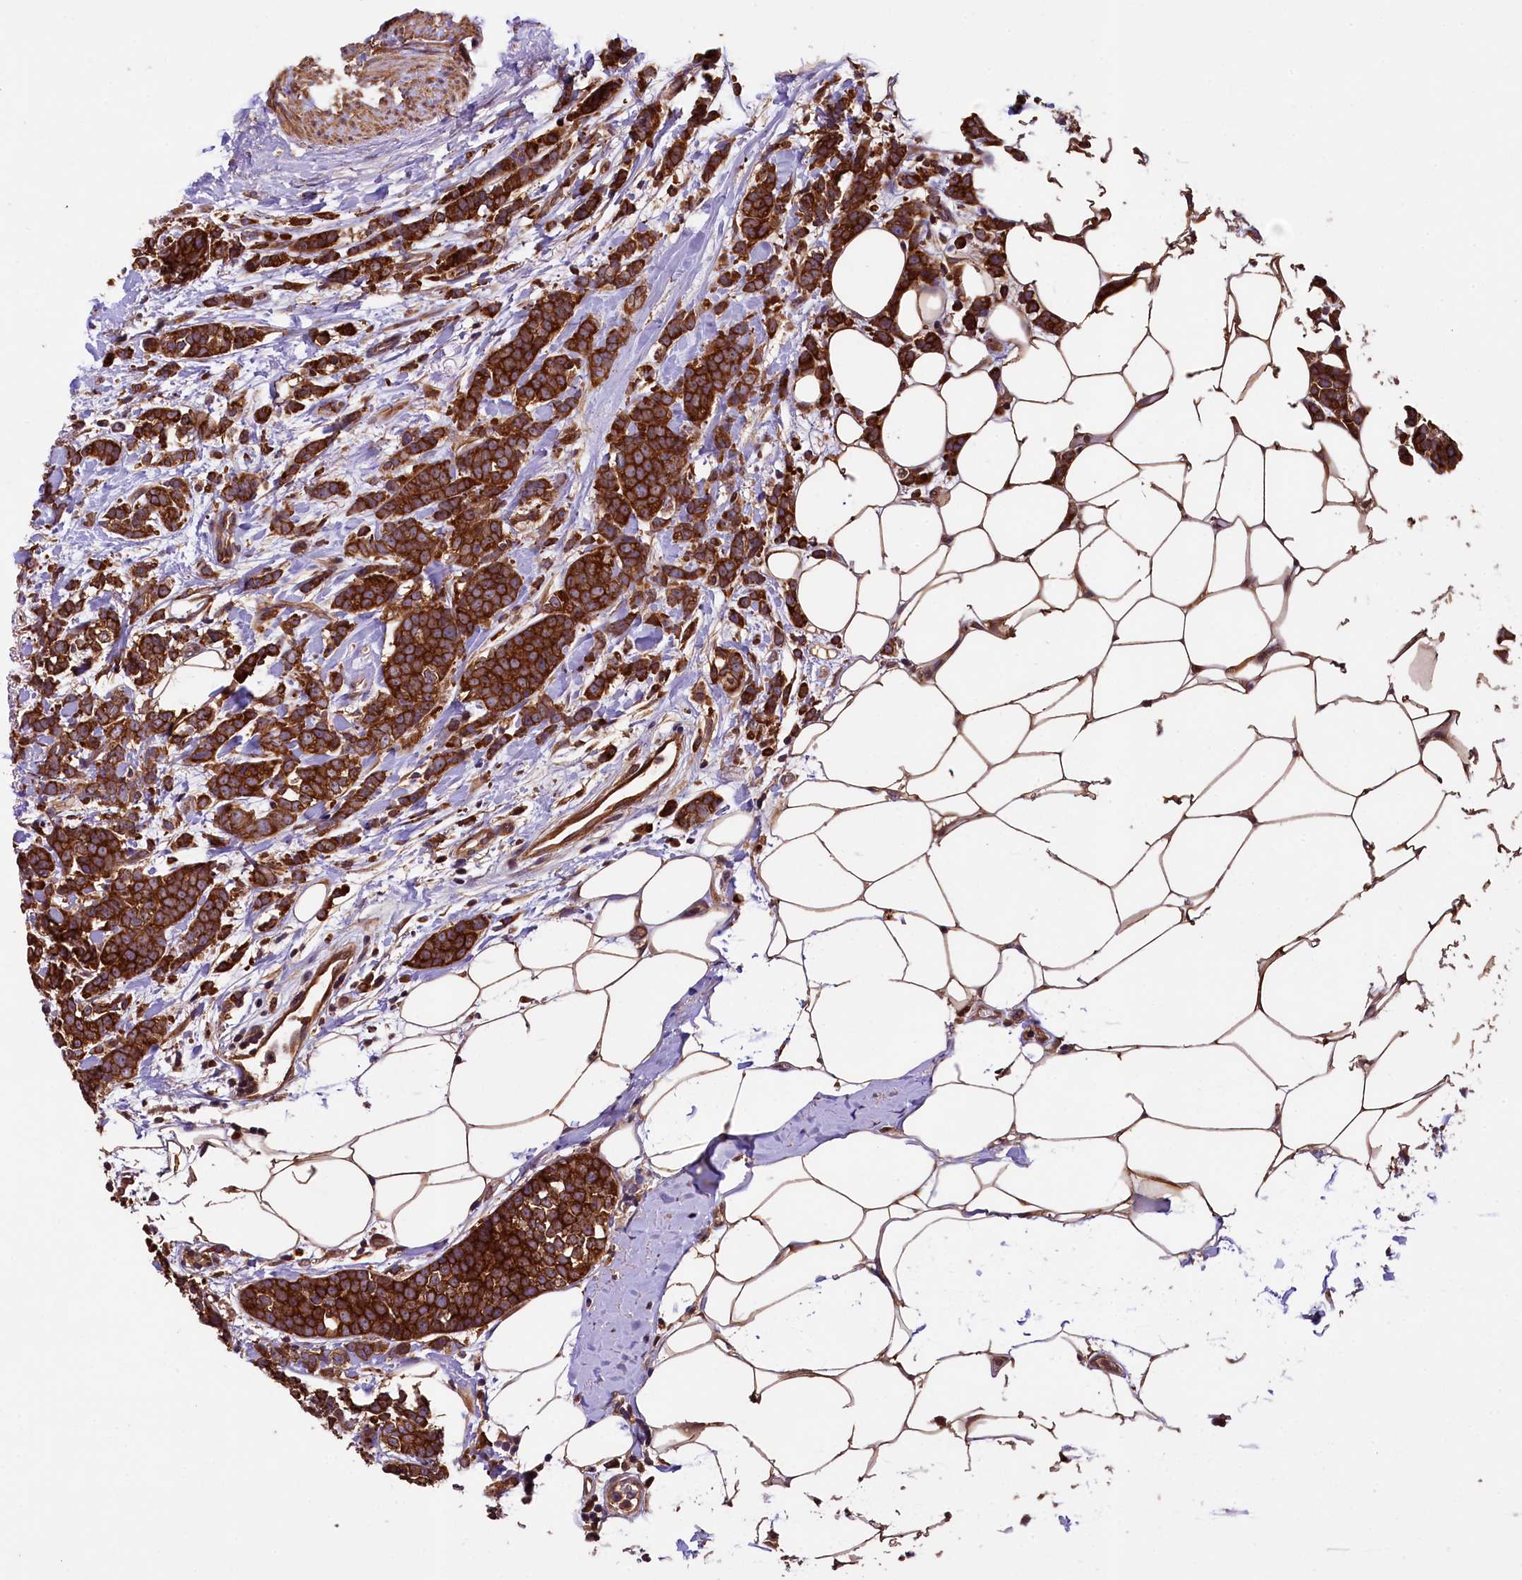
{"staining": {"intensity": "strong", "quantity": ">75%", "location": "cytoplasmic/membranous"}, "tissue": "breast cancer", "cell_type": "Tumor cells", "image_type": "cancer", "snomed": [{"axis": "morphology", "description": "Lobular carcinoma"}, {"axis": "topography", "description": "Breast"}], "caption": "IHC micrograph of neoplastic tissue: human breast cancer (lobular carcinoma) stained using immunohistochemistry exhibits high levels of strong protein expression localized specifically in the cytoplasmic/membranous of tumor cells, appearing as a cytoplasmic/membranous brown color.", "gene": "KLC2", "patient": {"sex": "female", "age": 58}}